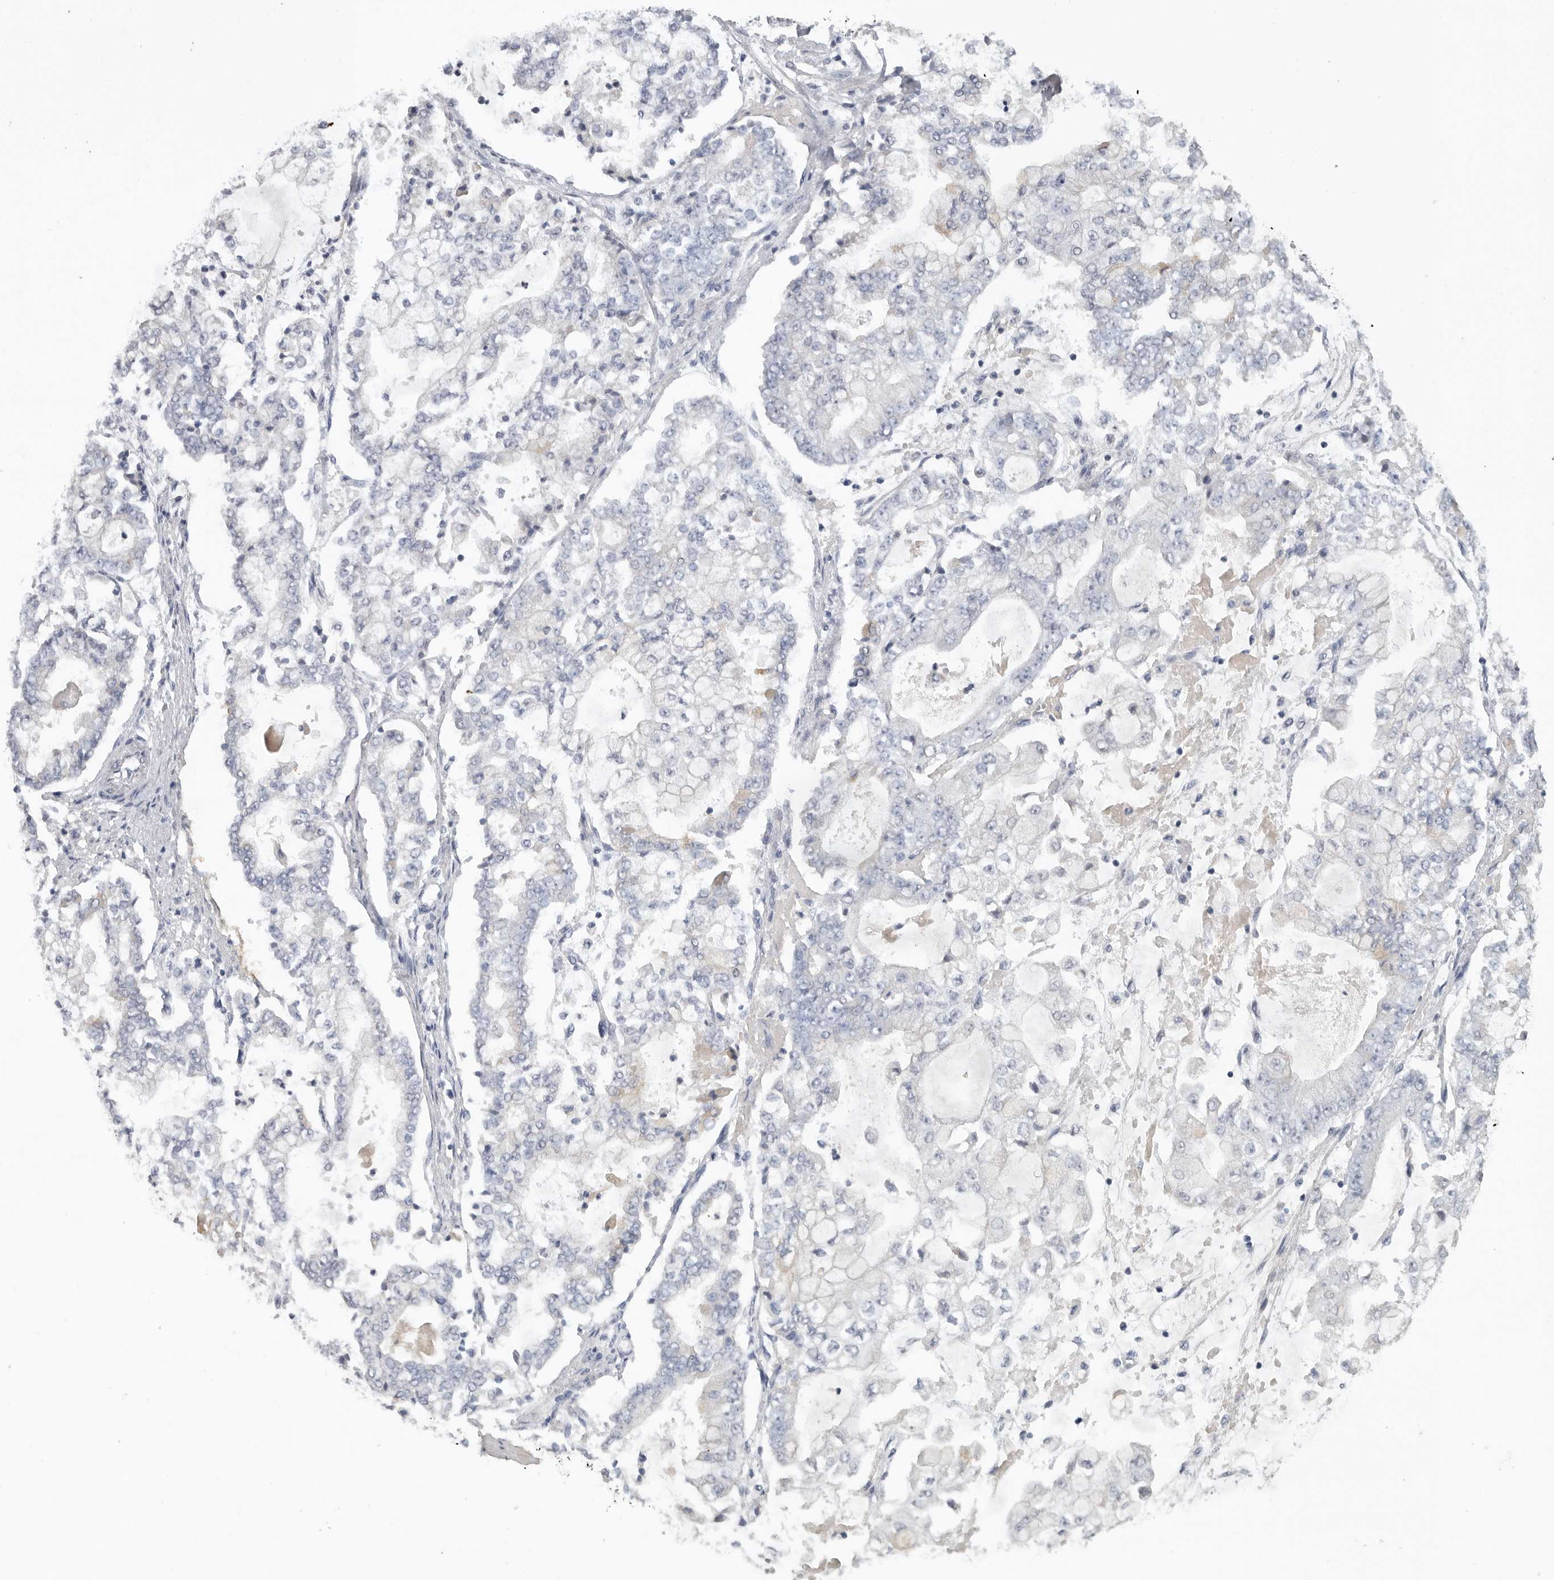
{"staining": {"intensity": "negative", "quantity": "none", "location": "none"}, "tissue": "stomach cancer", "cell_type": "Tumor cells", "image_type": "cancer", "snomed": [{"axis": "morphology", "description": "Adenocarcinoma, NOS"}, {"axis": "topography", "description": "Stomach"}], "caption": "High power microscopy photomicrograph of an IHC photomicrograph of stomach adenocarcinoma, revealing no significant expression in tumor cells. (DAB immunohistochemistry visualized using brightfield microscopy, high magnification).", "gene": "REG4", "patient": {"sex": "male", "age": 76}}